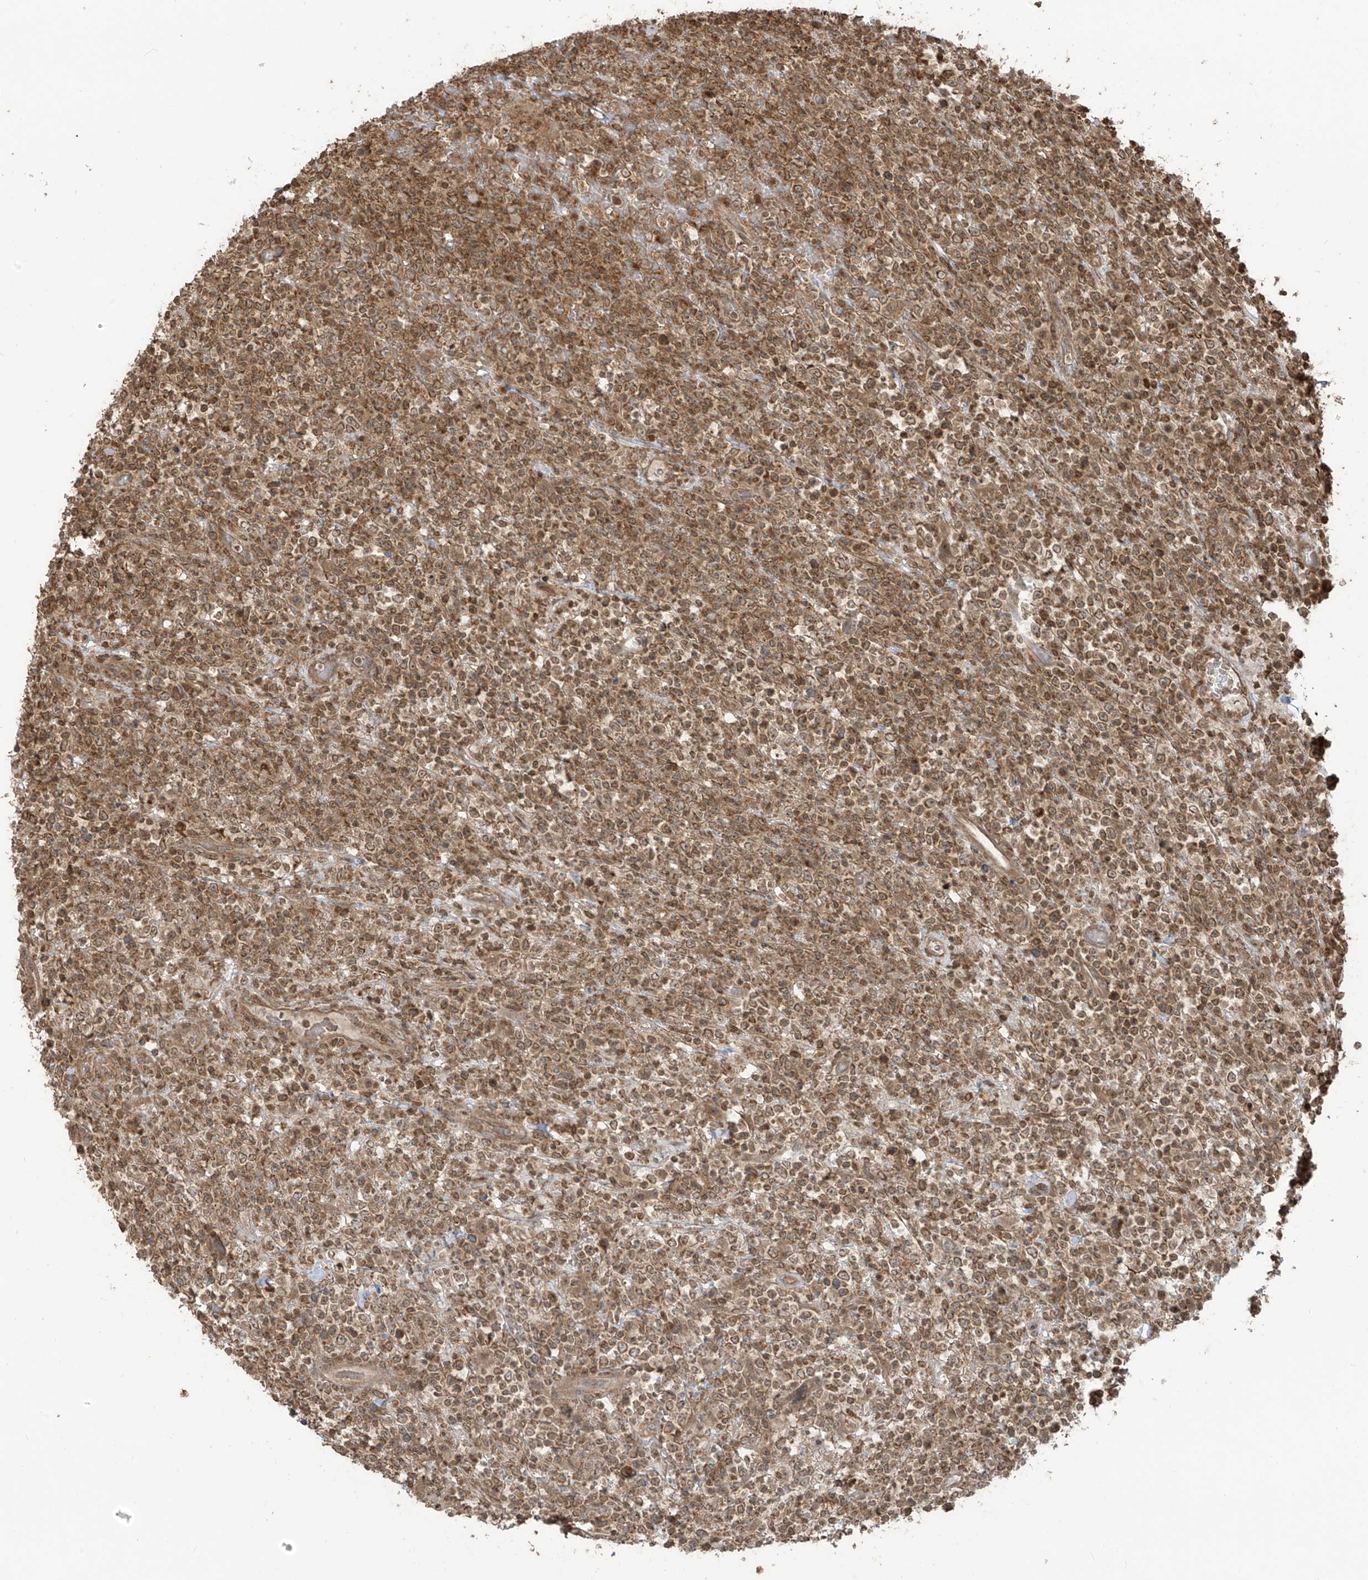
{"staining": {"intensity": "moderate", "quantity": ">75%", "location": "cytoplasmic/membranous"}, "tissue": "lymphoma", "cell_type": "Tumor cells", "image_type": "cancer", "snomed": [{"axis": "morphology", "description": "Malignant lymphoma, non-Hodgkin's type, High grade"}, {"axis": "topography", "description": "Colon"}], "caption": "Immunohistochemical staining of high-grade malignant lymphoma, non-Hodgkin's type displays medium levels of moderate cytoplasmic/membranous protein expression in about >75% of tumor cells.", "gene": "CARF", "patient": {"sex": "female", "age": 53}}